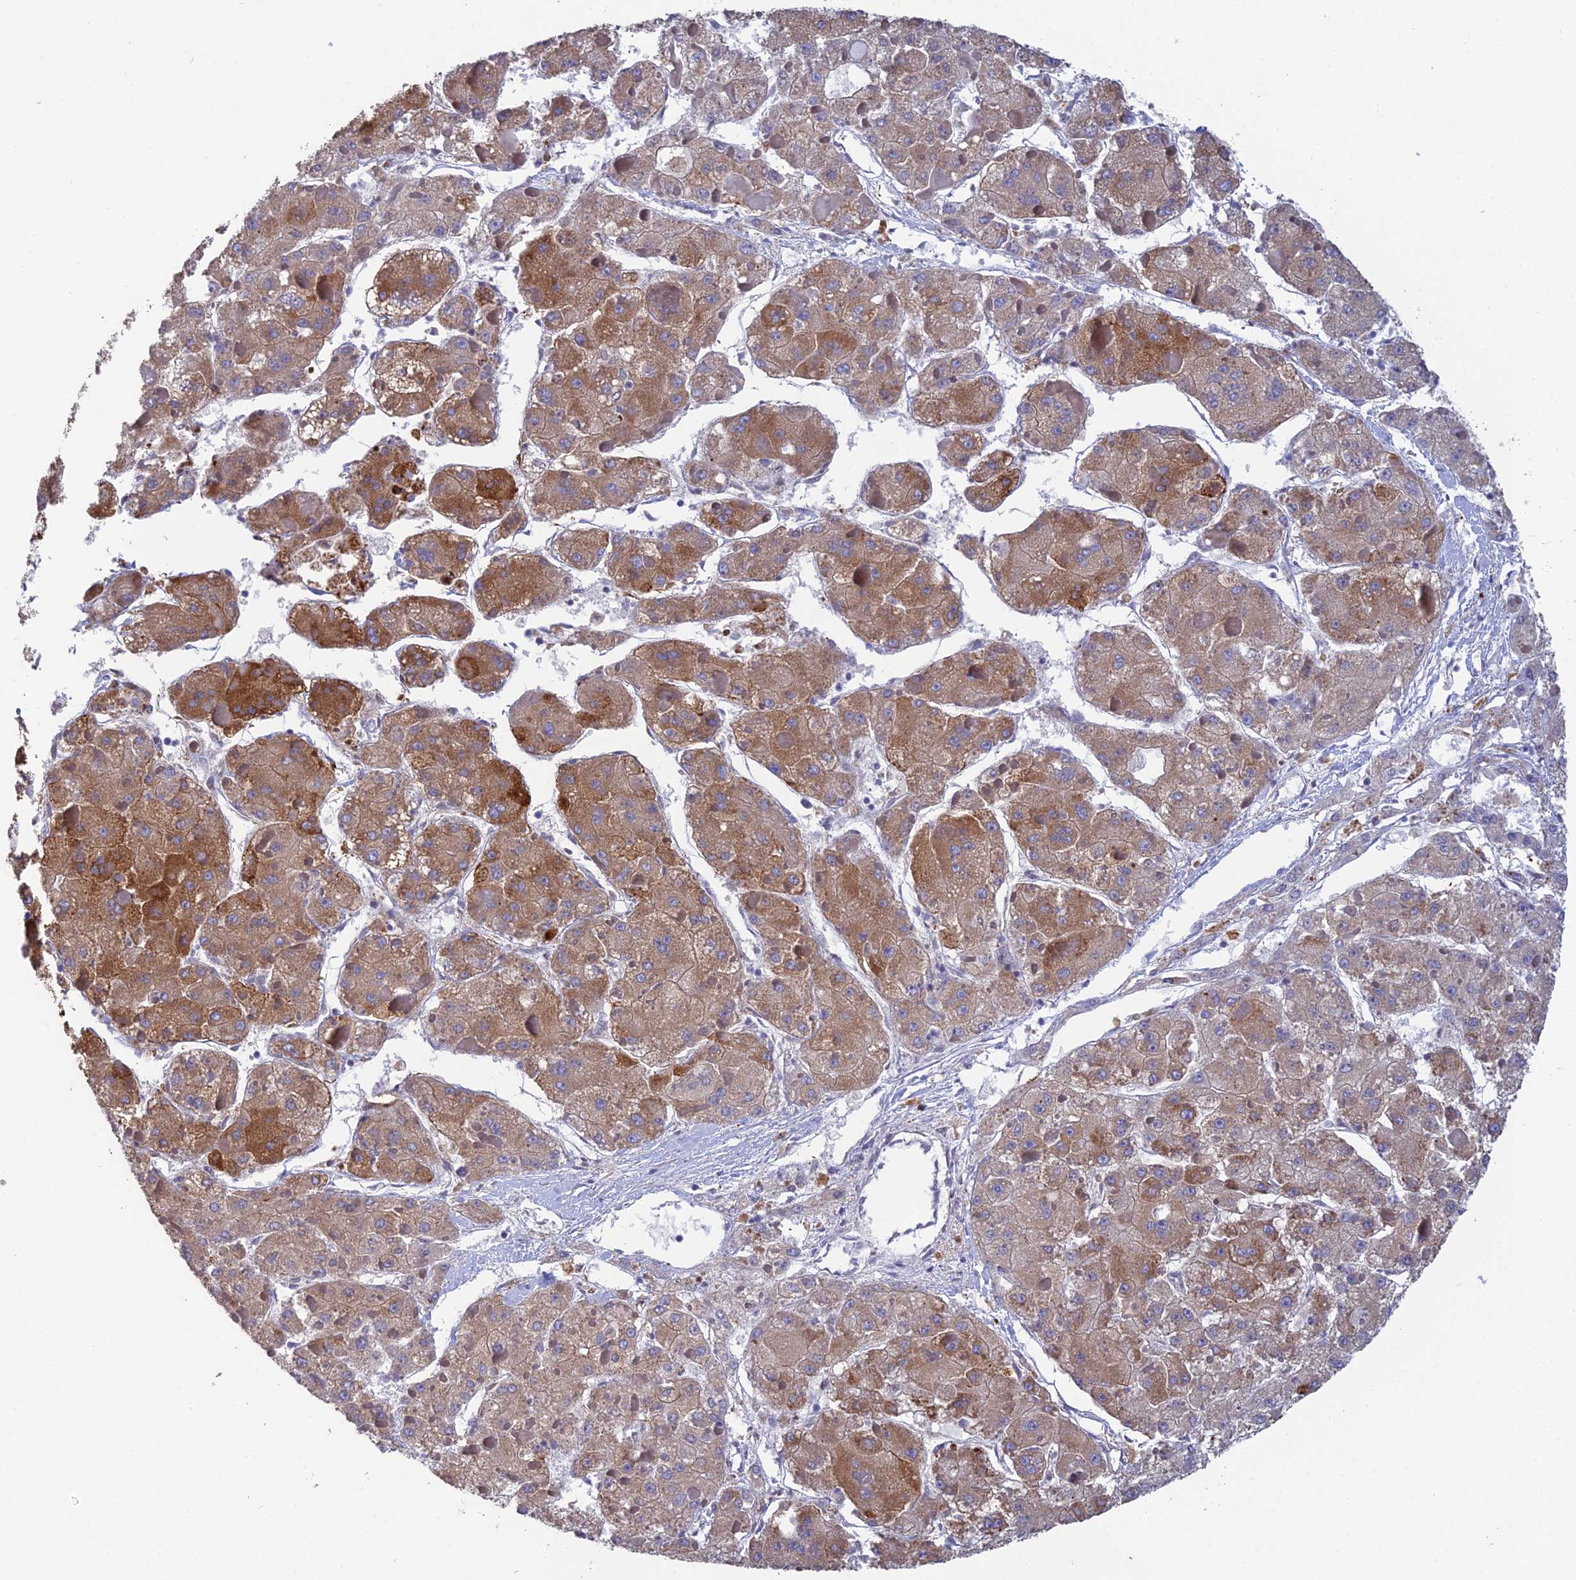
{"staining": {"intensity": "moderate", "quantity": ">75%", "location": "cytoplasmic/membranous"}, "tissue": "liver cancer", "cell_type": "Tumor cells", "image_type": "cancer", "snomed": [{"axis": "morphology", "description": "Carcinoma, Hepatocellular, NOS"}, {"axis": "topography", "description": "Liver"}], "caption": "Immunohistochemistry (IHC) photomicrograph of liver hepatocellular carcinoma stained for a protein (brown), which displays medium levels of moderate cytoplasmic/membranous expression in about >75% of tumor cells.", "gene": "CSPG4", "patient": {"sex": "female", "age": 73}}